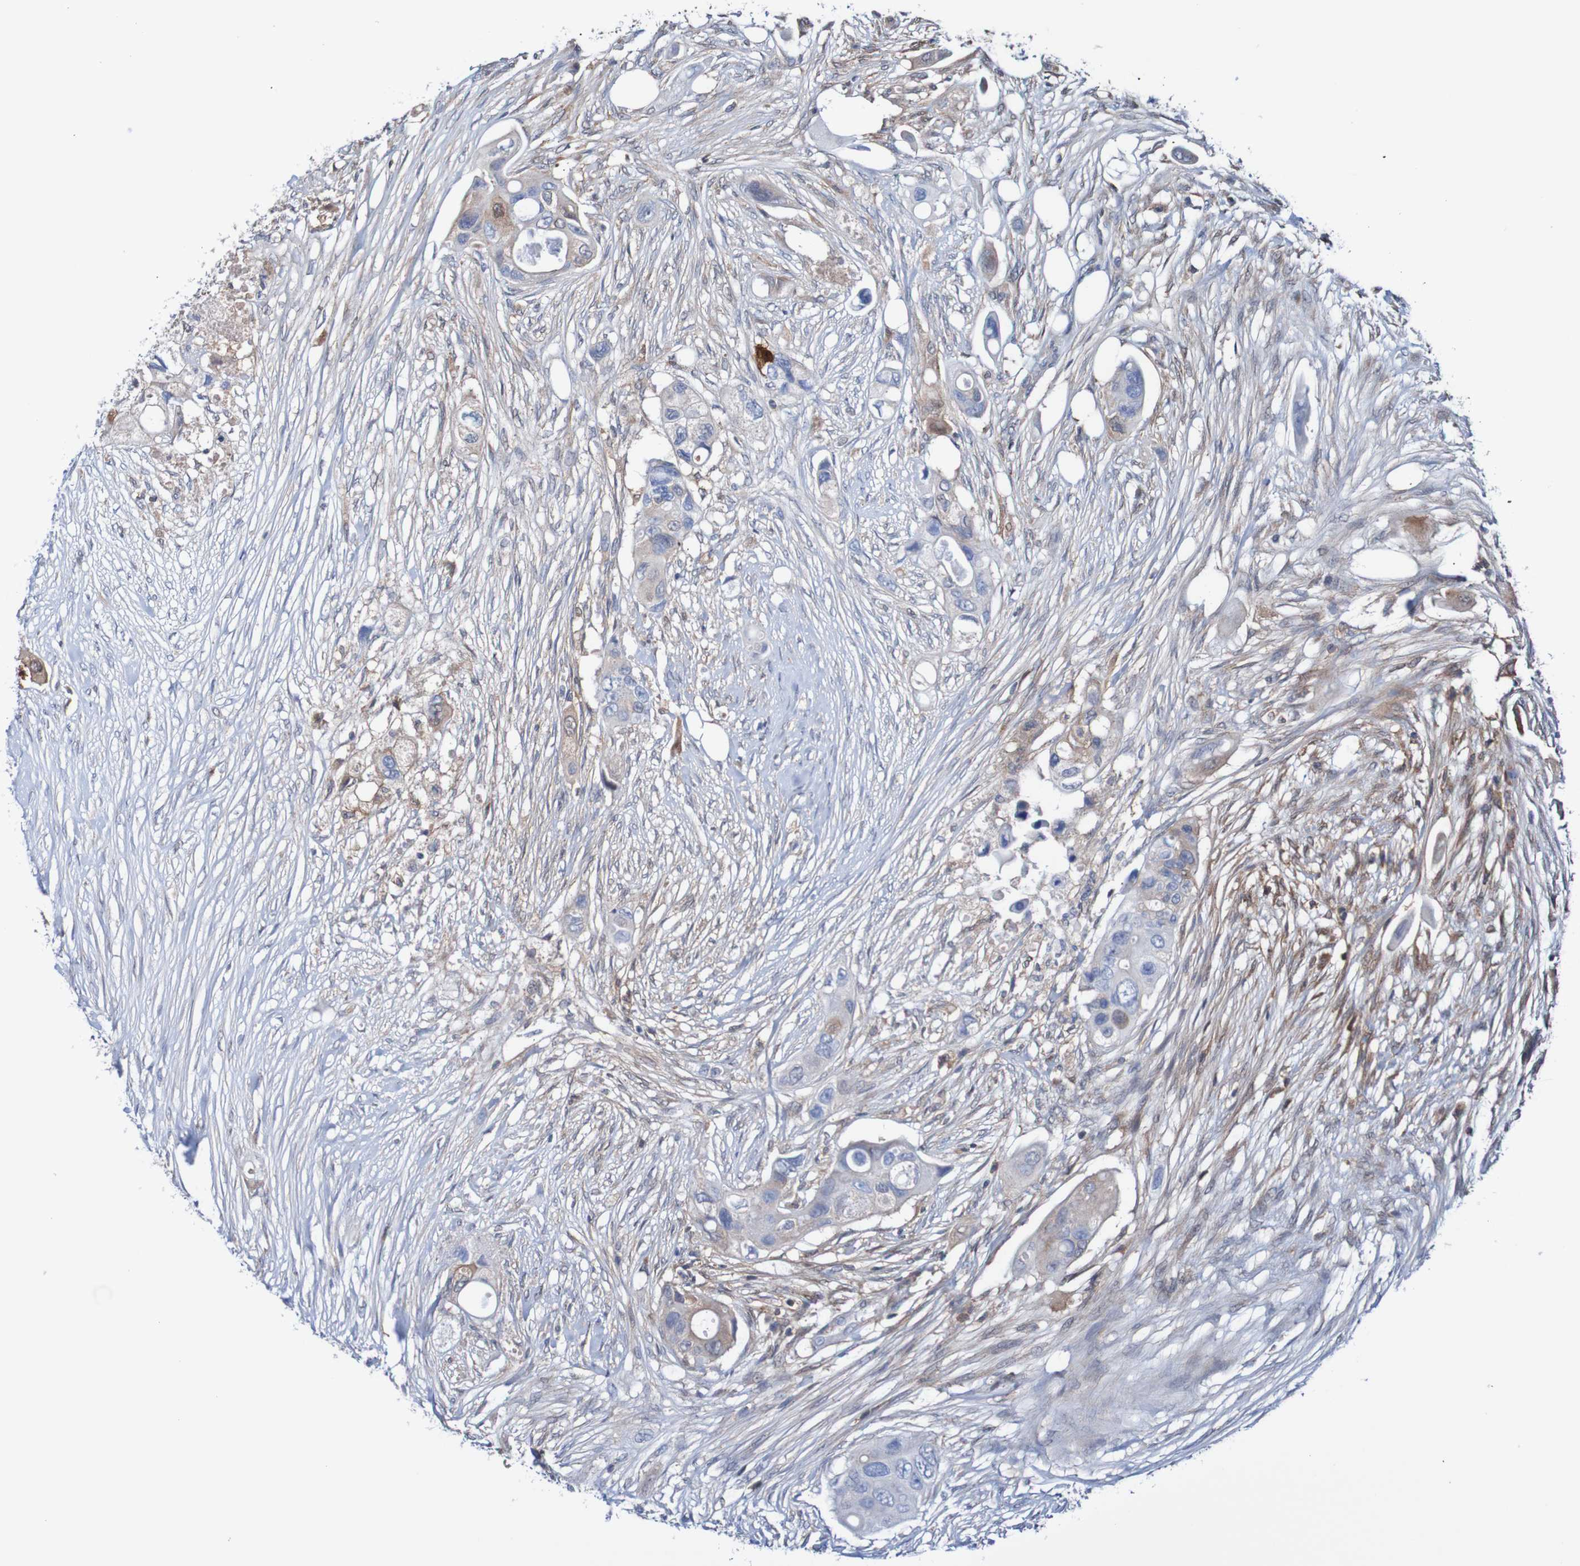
{"staining": {"intensity": "negative", "quantity": "none", "location": "none"}, "tissue": "colorectal cancer", "cell_type": "Tumor cells", "image_type": "cancer", "snomed": [{"axis": "morphology", "description": "Adenocarcinoma, NOS"}, {"axis": "topography", "description": "Colon"}], "caption": "This is an IHC micrograph of human colorectal cancer (adenocarcinoma). There is no positivity in tumor cells.", "gene": "RIGI", "patient": {"sex": "female", "age": 57}}